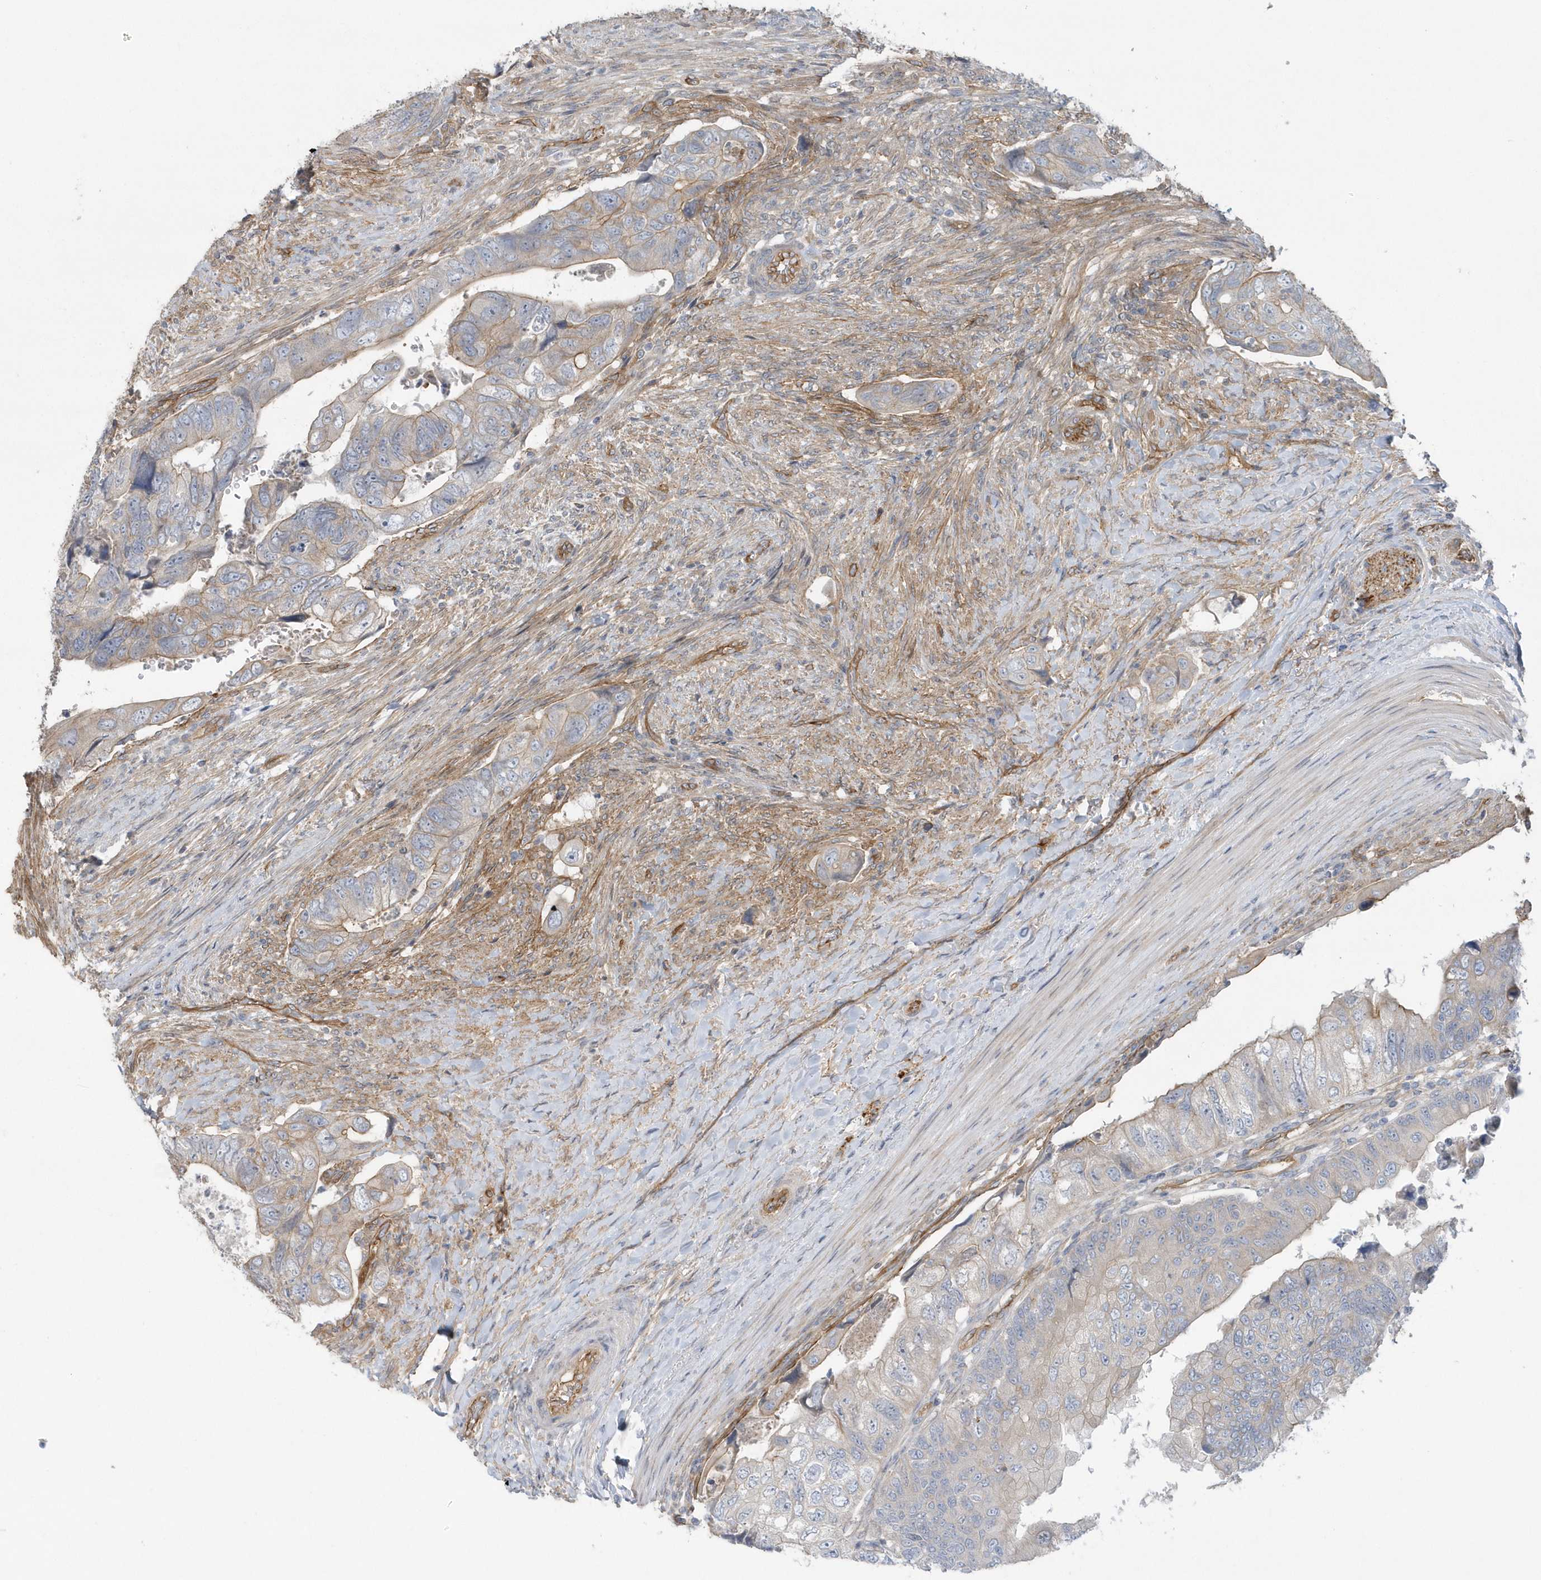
{"staining": {"intensity": "weak", "quantity": "<25%", "location": "cytoplasmic/membranous"}, "tissue": "colorectal cancer", "cell_type": "Tumor cells", "image_type": "cancer", "snomed": [{"axis": "morphology", "description": "Adenocarcinoma, NOS"}, {"axis": "topography", "description": "Rectum"}], "caption": "High power microscopy photomicrograph of an immunohistochemistry image of adenocarcinoma (colorectal), revealing no significant expression in tumor cells.", "gene": "RAI14", "patient": {"sex": "male", "age": 63}}